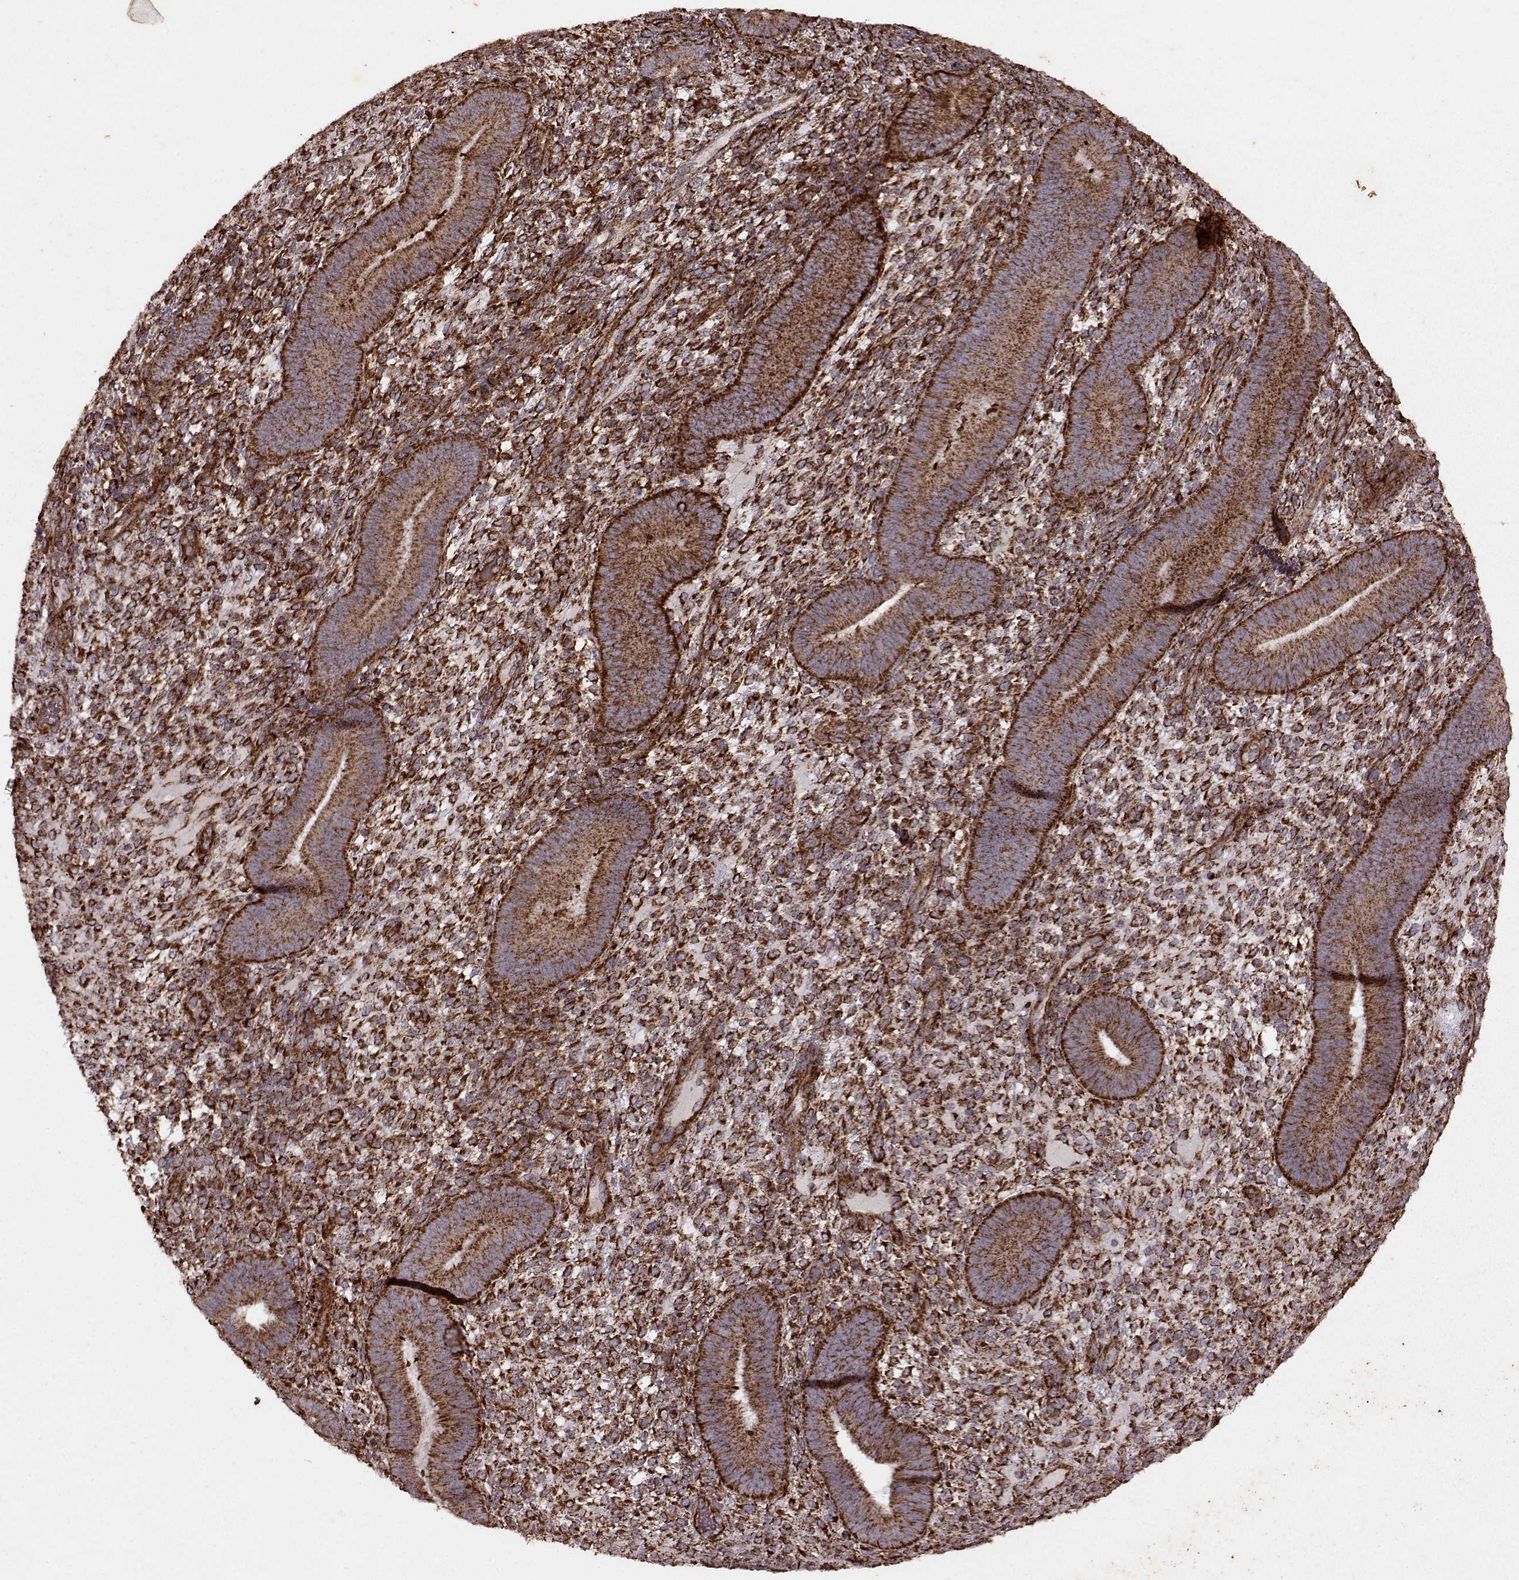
{"staining": {"intensity": "strong", "quantity": "25%-75%", "location": "cytoplasmic/membranous"}, "tissue": "endometrium", "cell_type": "Cells in endometrial stroma", "image_type": "normal", "snomed": [{"axis": "morphology", "description": "Normal tissue, NOS"}, {"axis": "topography", "description": "Endometrium"}], "caption": "This image shows normal endometrium stained with immunohistochemistry (IHC) to label a protein in brown. The cytoplasmic/membranous of cells in endometrial stroma show strong positivity for the protein. Nuclei are counter-stained blue.", "gene": "ENSG00000285130", "patient": {"sex": "female", "age": 39}}